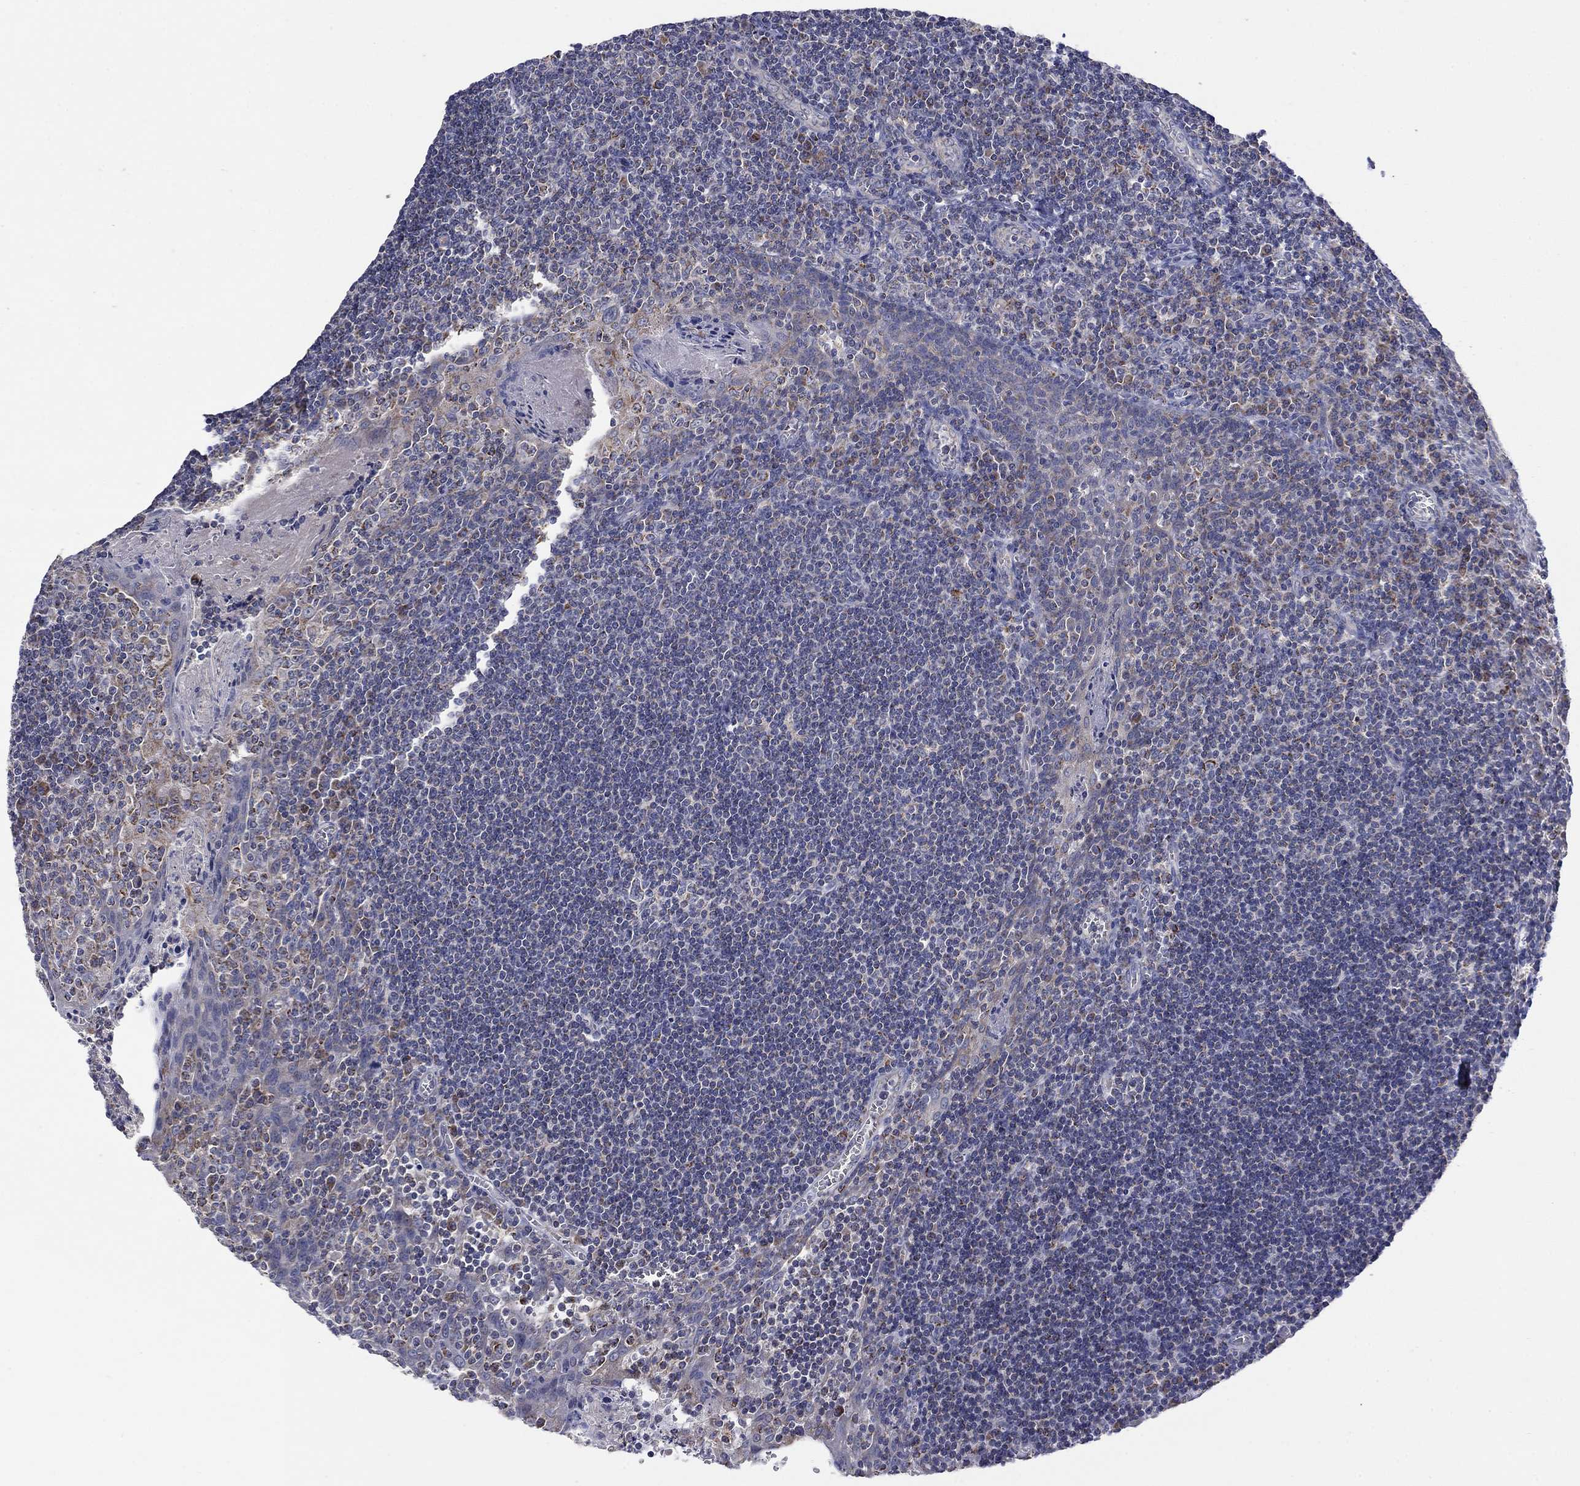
{"staining": {"intensity": "strong", "quantity": "25%-75%", "location": "cytoplasmic/membranous"}, "tissue": "tonsil", "cell_type": "Germinal center cells", "image_type": "normal", "snomed": [{"axis": "morphology", "description": "Normal tissue, NOS"}, {"axis": "morphology", "description": "Inflammation, NOS"}, {"axis": "topography", "description": "Tonsil"}], "caption": "Germinal center cells reveal high levels of strong cytoplasmic/membranous expression in approximately 25%-75% of cells in benign human tonsil. (Brightfield microscopy of DAB IHC at high magnification).", "gene": "HPS5", "patient": {"sex": "female", "age": 31}}